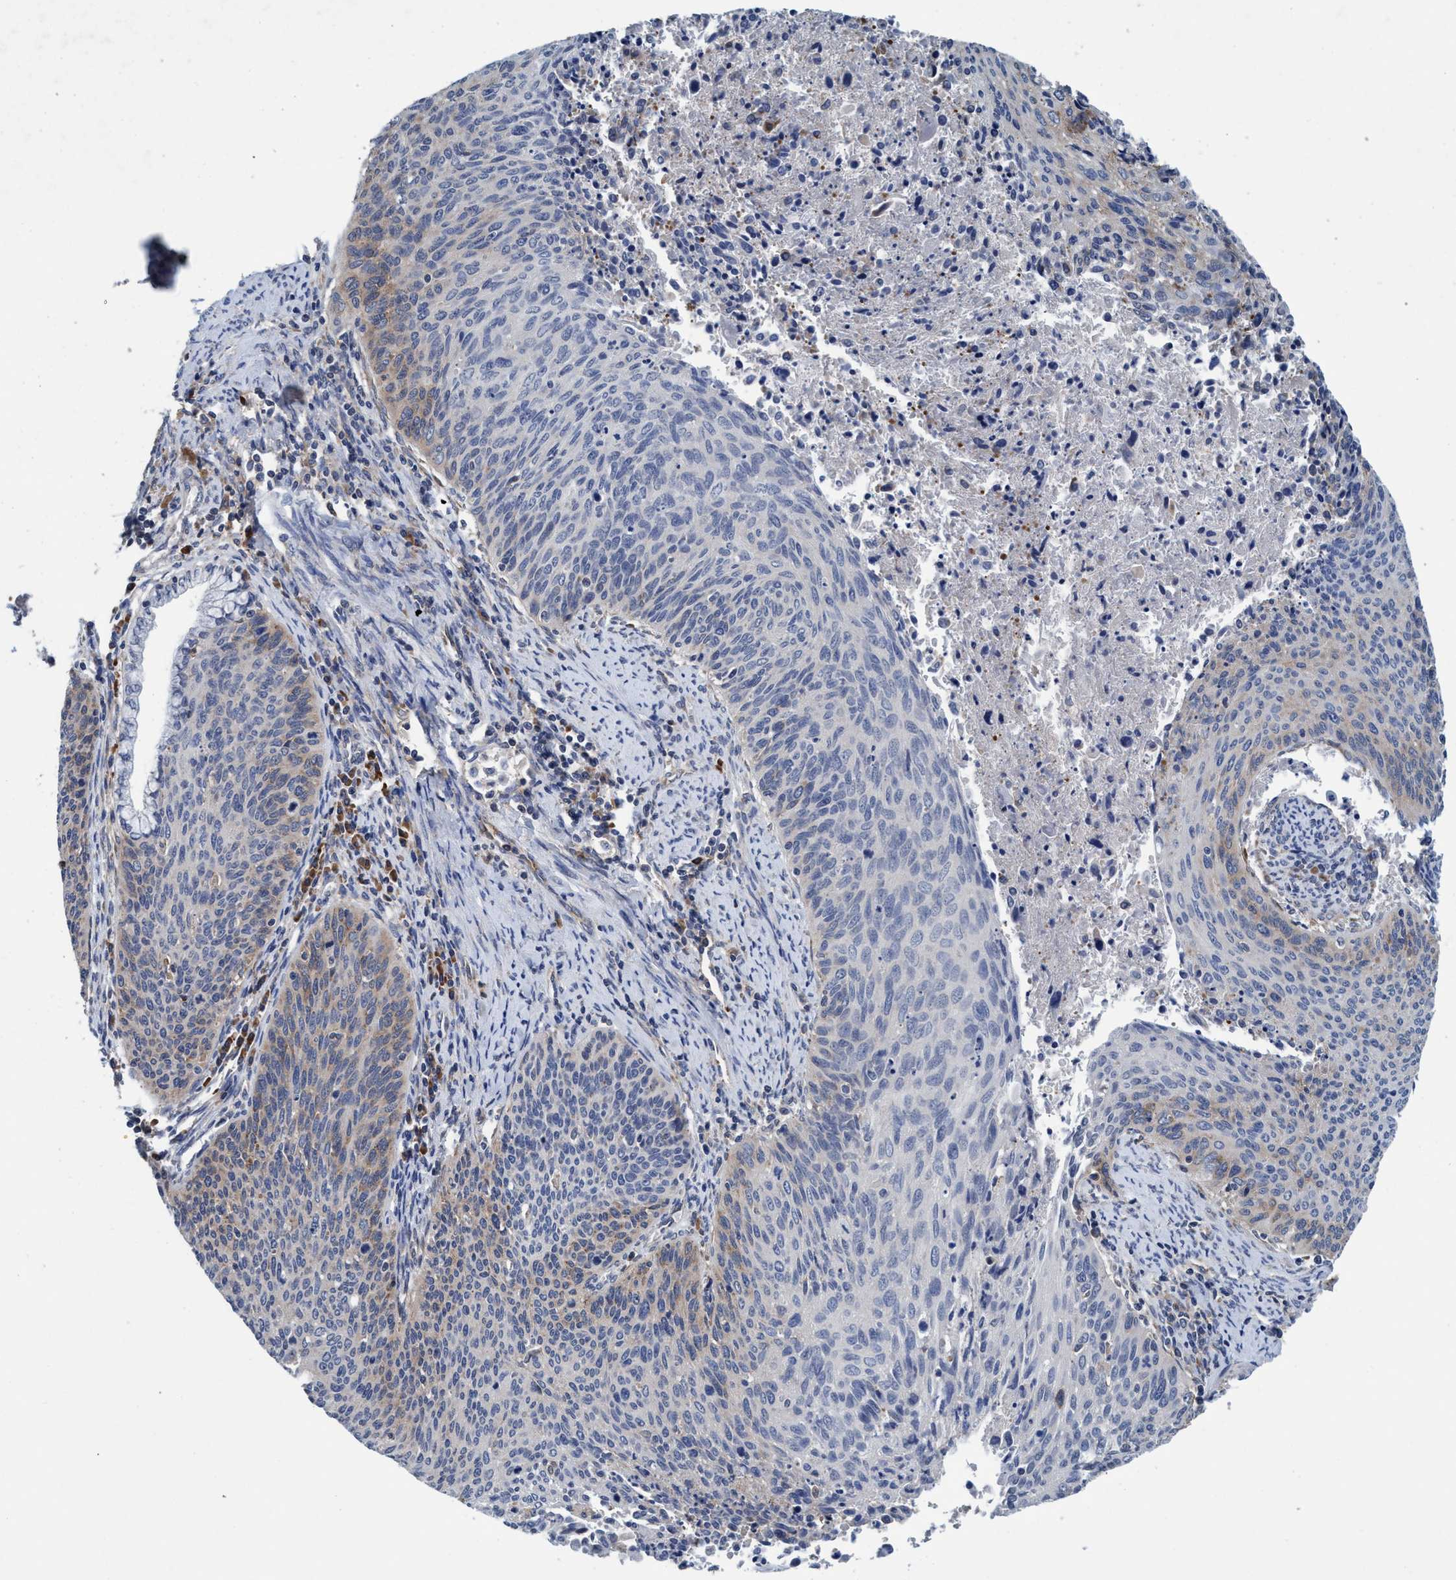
{"staining": {"intensity": "negative", "quantity": "none", "location": "none"}, "tissue": "cervical cancer", "cell_type": "Tumor cells", "image_type": "cancer", "snomed": [{"axis": "morphology", "description": "Squamous cell carcinoma, NOS"}, {"axis": "topography", "description": "Cervix"}], "caption": "Cervical cancer (squamous cell carcinoma) was stained to show a protein in brown. There is no significant expression in tumor cells.", "gene": "ENDOG", "patient": {"sex": "female", "age": 55}}